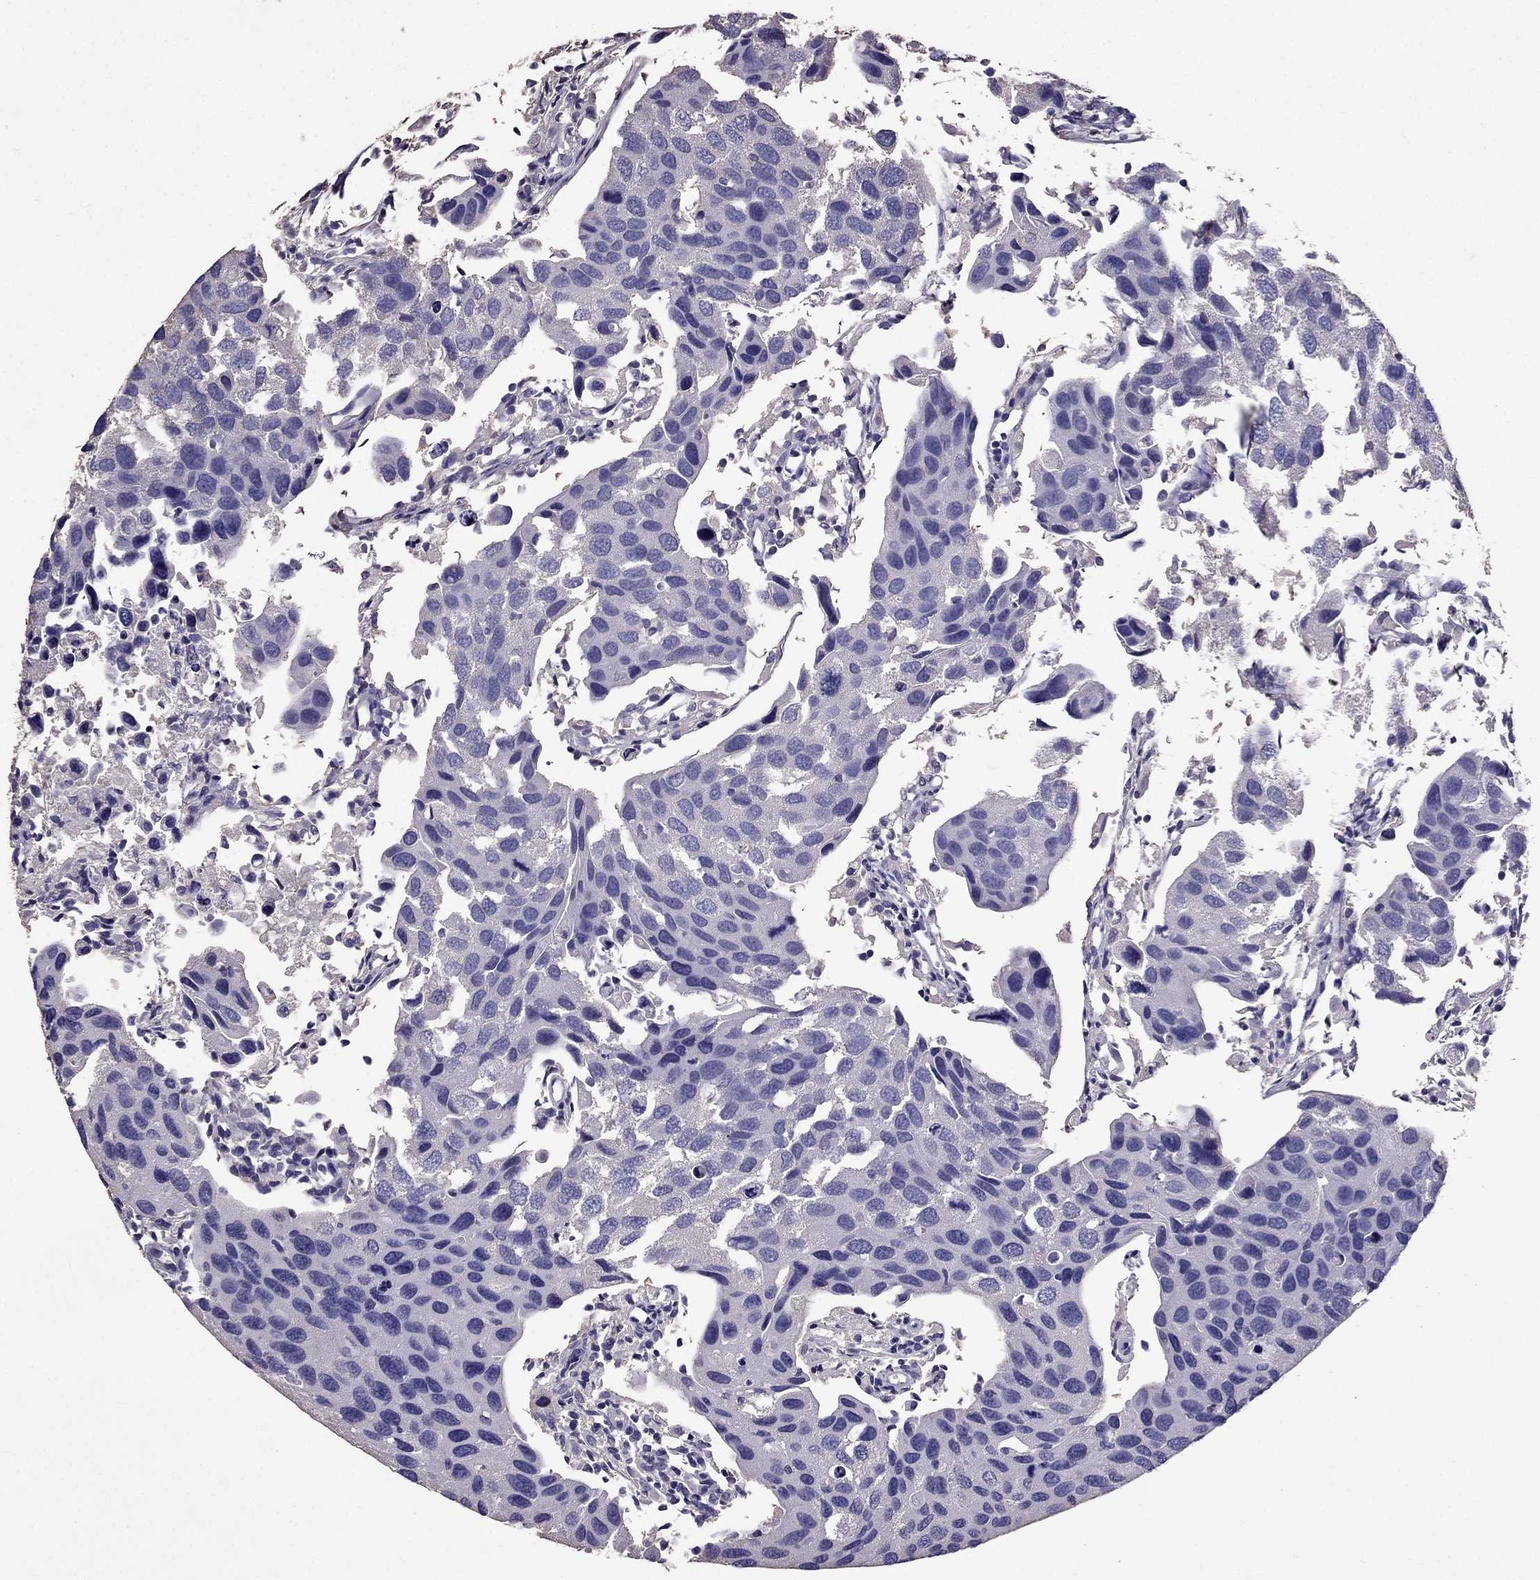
{"staining": {"intensity": "negative", "quantity": "none", "location": "none"}, "tissue": "urothelial cancer", "cell_type": "Tumor cells", "image_type": "cancer", "snomed": [{"axis": "morphology", "description": "Urothelial carcinoma, High grade"}, {"axis": "topography", "description": "Urinary bladder"}], "caption": "DAB immunohistochemical staining of urothelial carcinoma (high-grade) displays no significant staining in tumor cells.", "gene": "NKX3-1", "patient": {"sex": "male", "age": 79}}